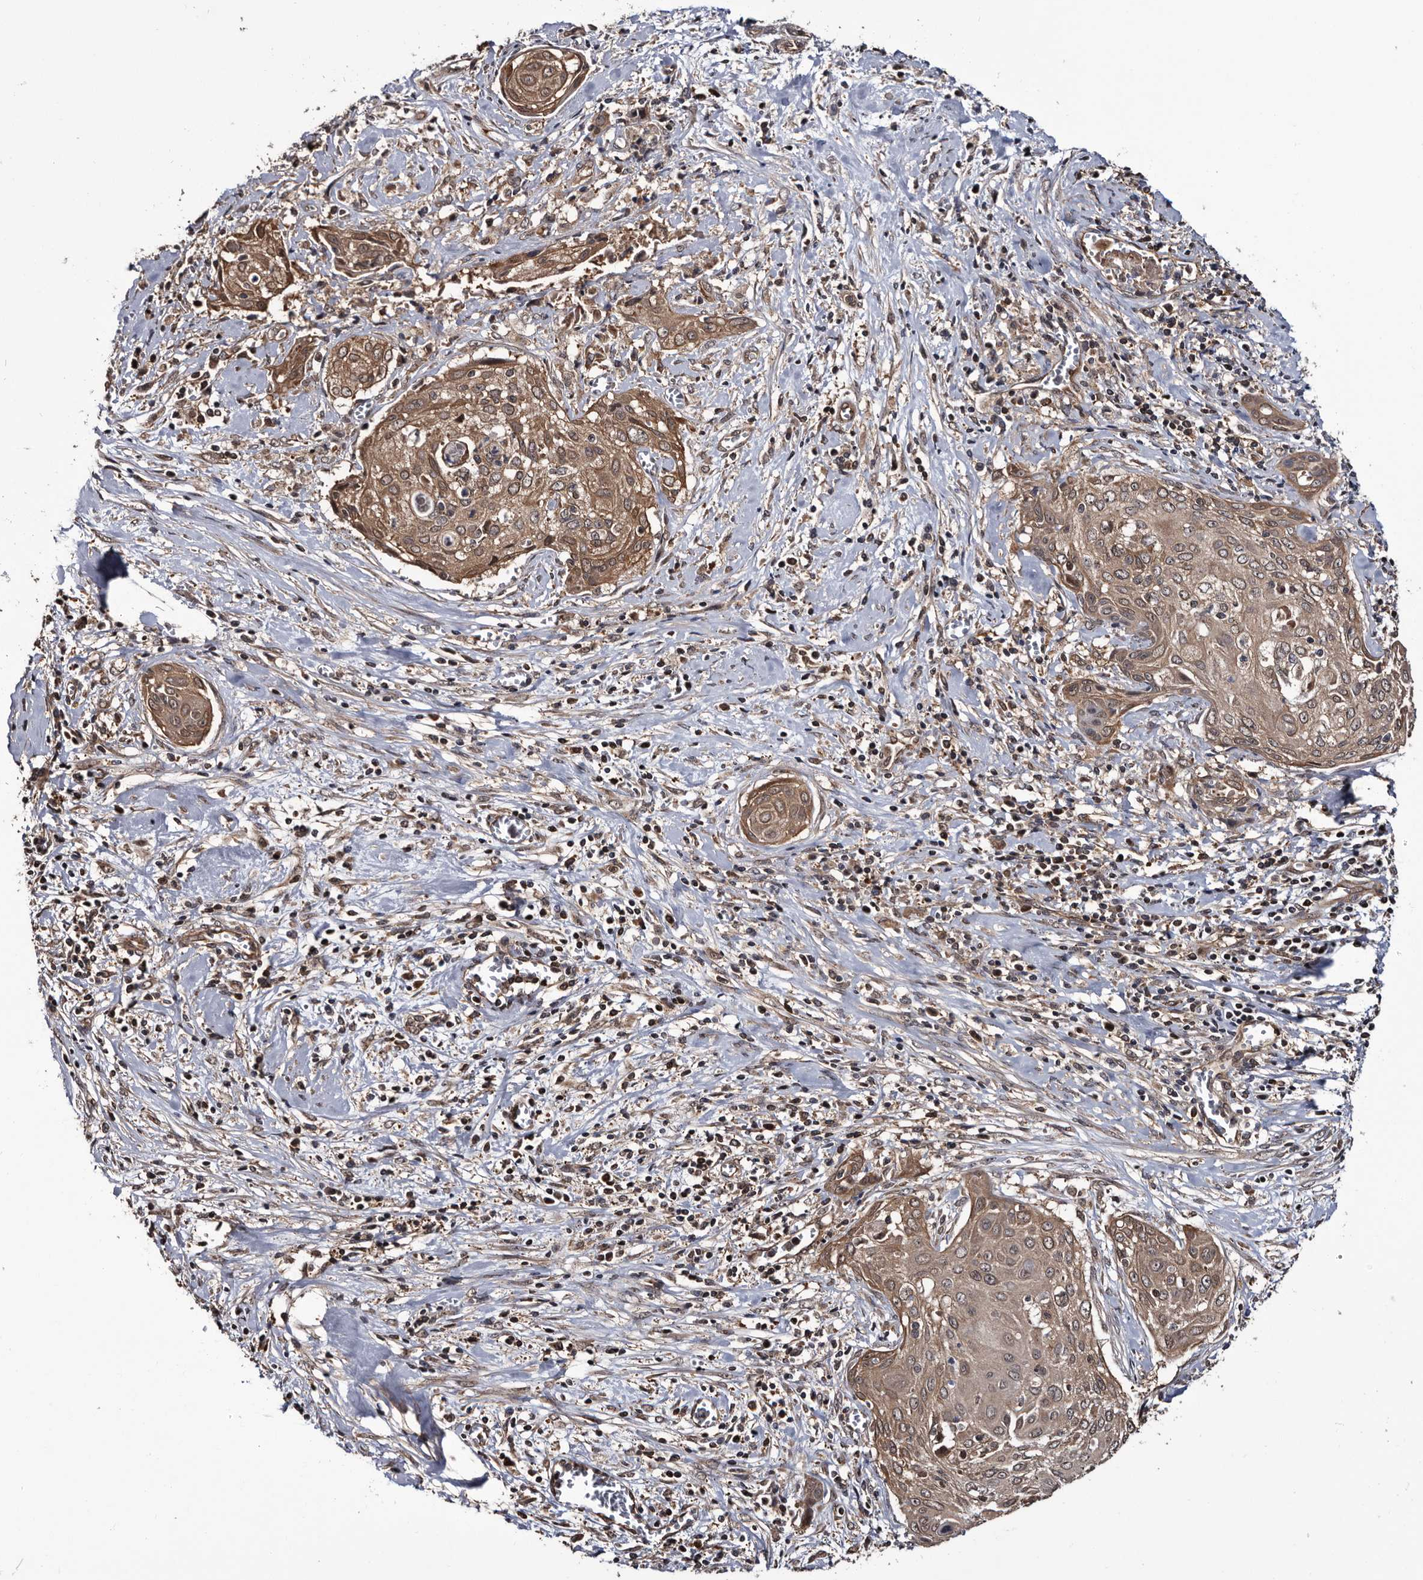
{"staining": {"intensity": "moderate", "quantity": ">75%", "location": "cytoplasmic/membranous"}, "tissue": "cervical cancer", "cell_type": "Tumor cells", "image_type": "cancer", "snomed": [{"axis": "morphology", "description": "Squamous cell carcinoma, NOS"}, {"axis": "topography", "description": "Cervix"}], "caption": "Cervical squamous cell carcinoma stained with a brown dye reveals moderate cytoplasmic/membranous positive staining in about >75% of tumor cells.", "gene": "TTI2", "patient": {"sex": "female", "age": 55}}